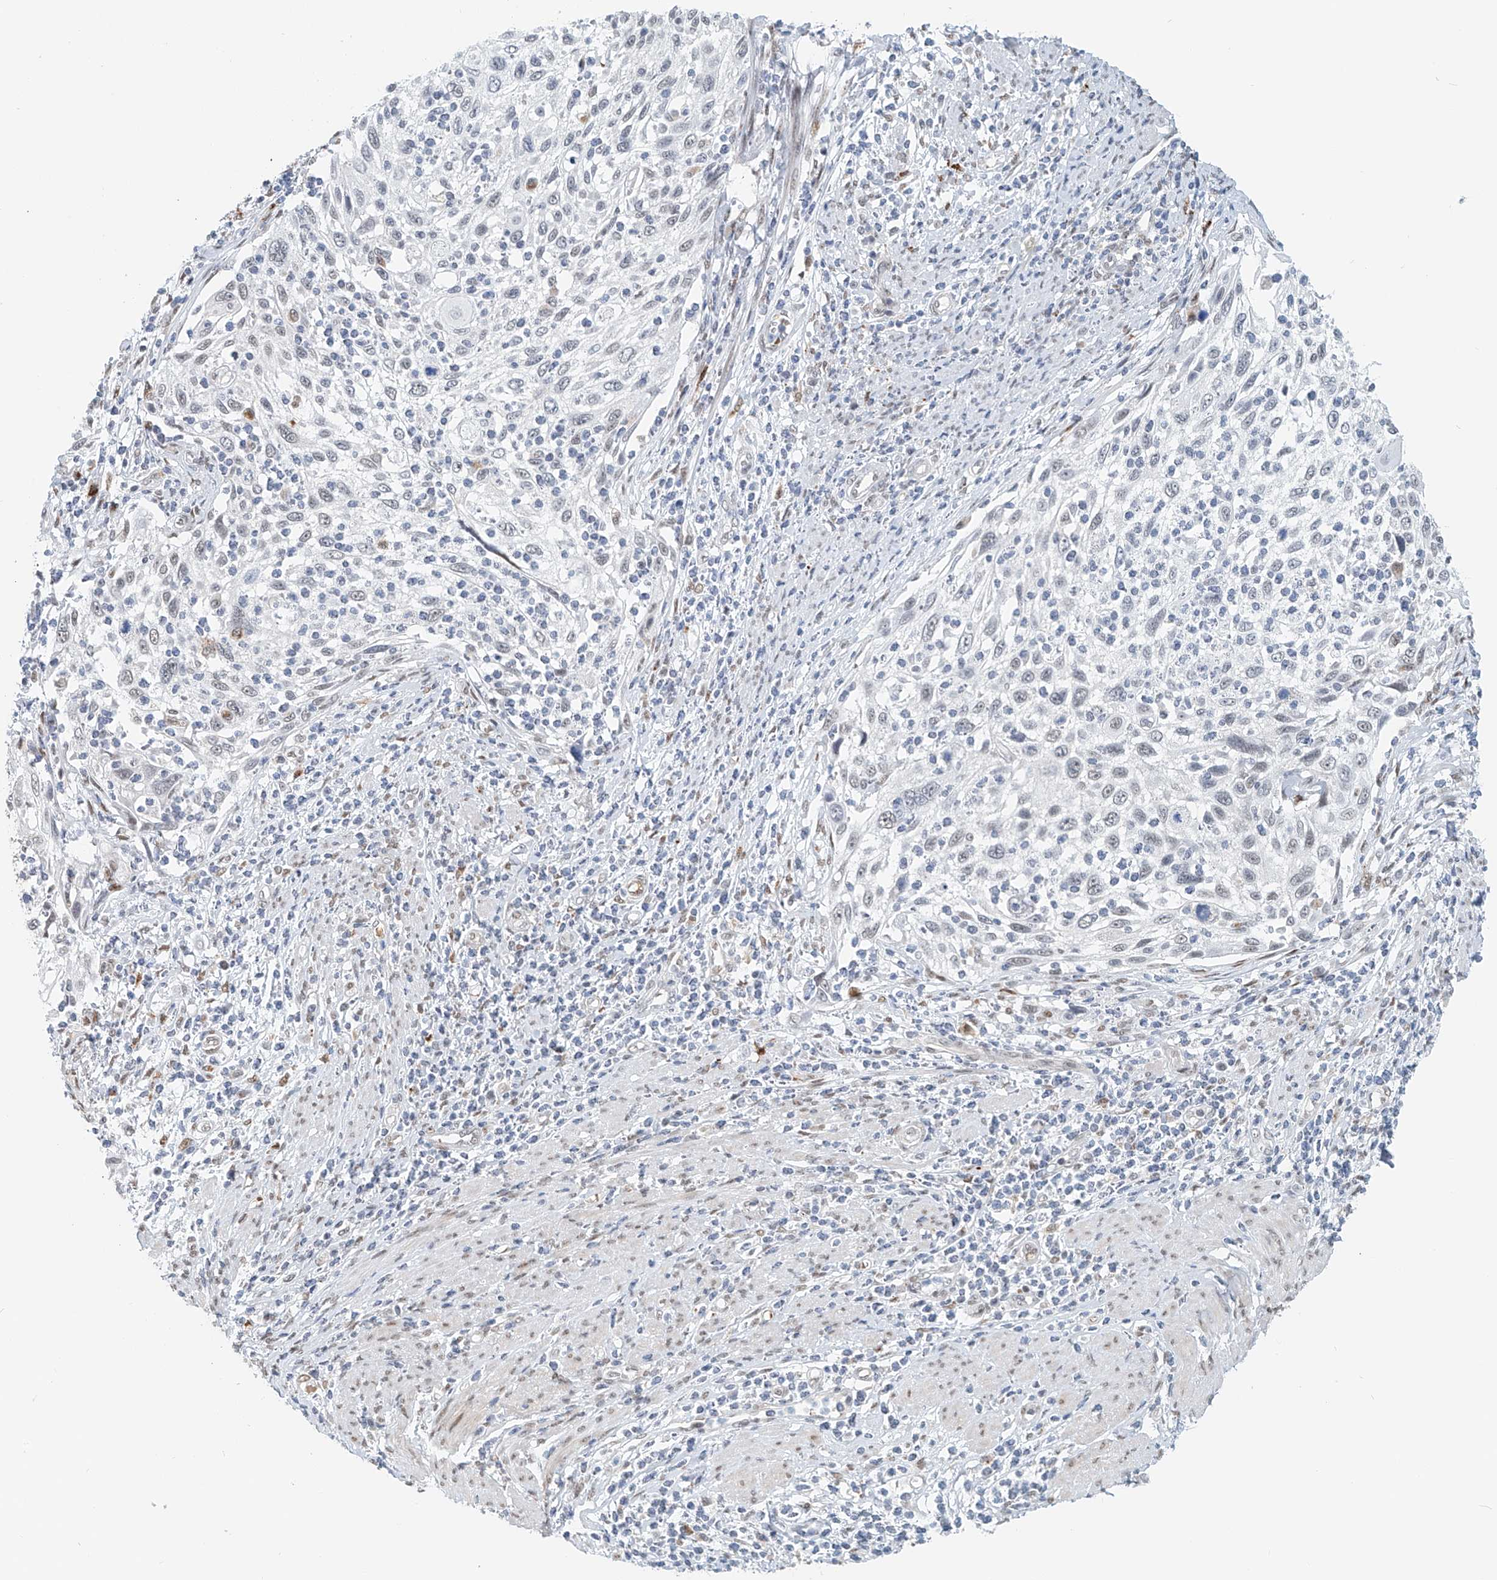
{"staining": {"intensity": "negative", "quantity": "none", "location": "none"}, "tissue": "cervical cancer", "cell_type": "Tumor cells", "image_type": "cancer", "snomed": [{"axis": "morphology", "description": "Squamous cell carcinoma, NOS"}, {"axis": "topography", "description": "Cervix"}], "caption": "This is an immunohistochemistry (IHC) micrograph of squamous cell carcinoma (cervical). There is no staining in tumor cells.", "gene": "SASH1", "patient": {"sex": "female", "age": 70}}